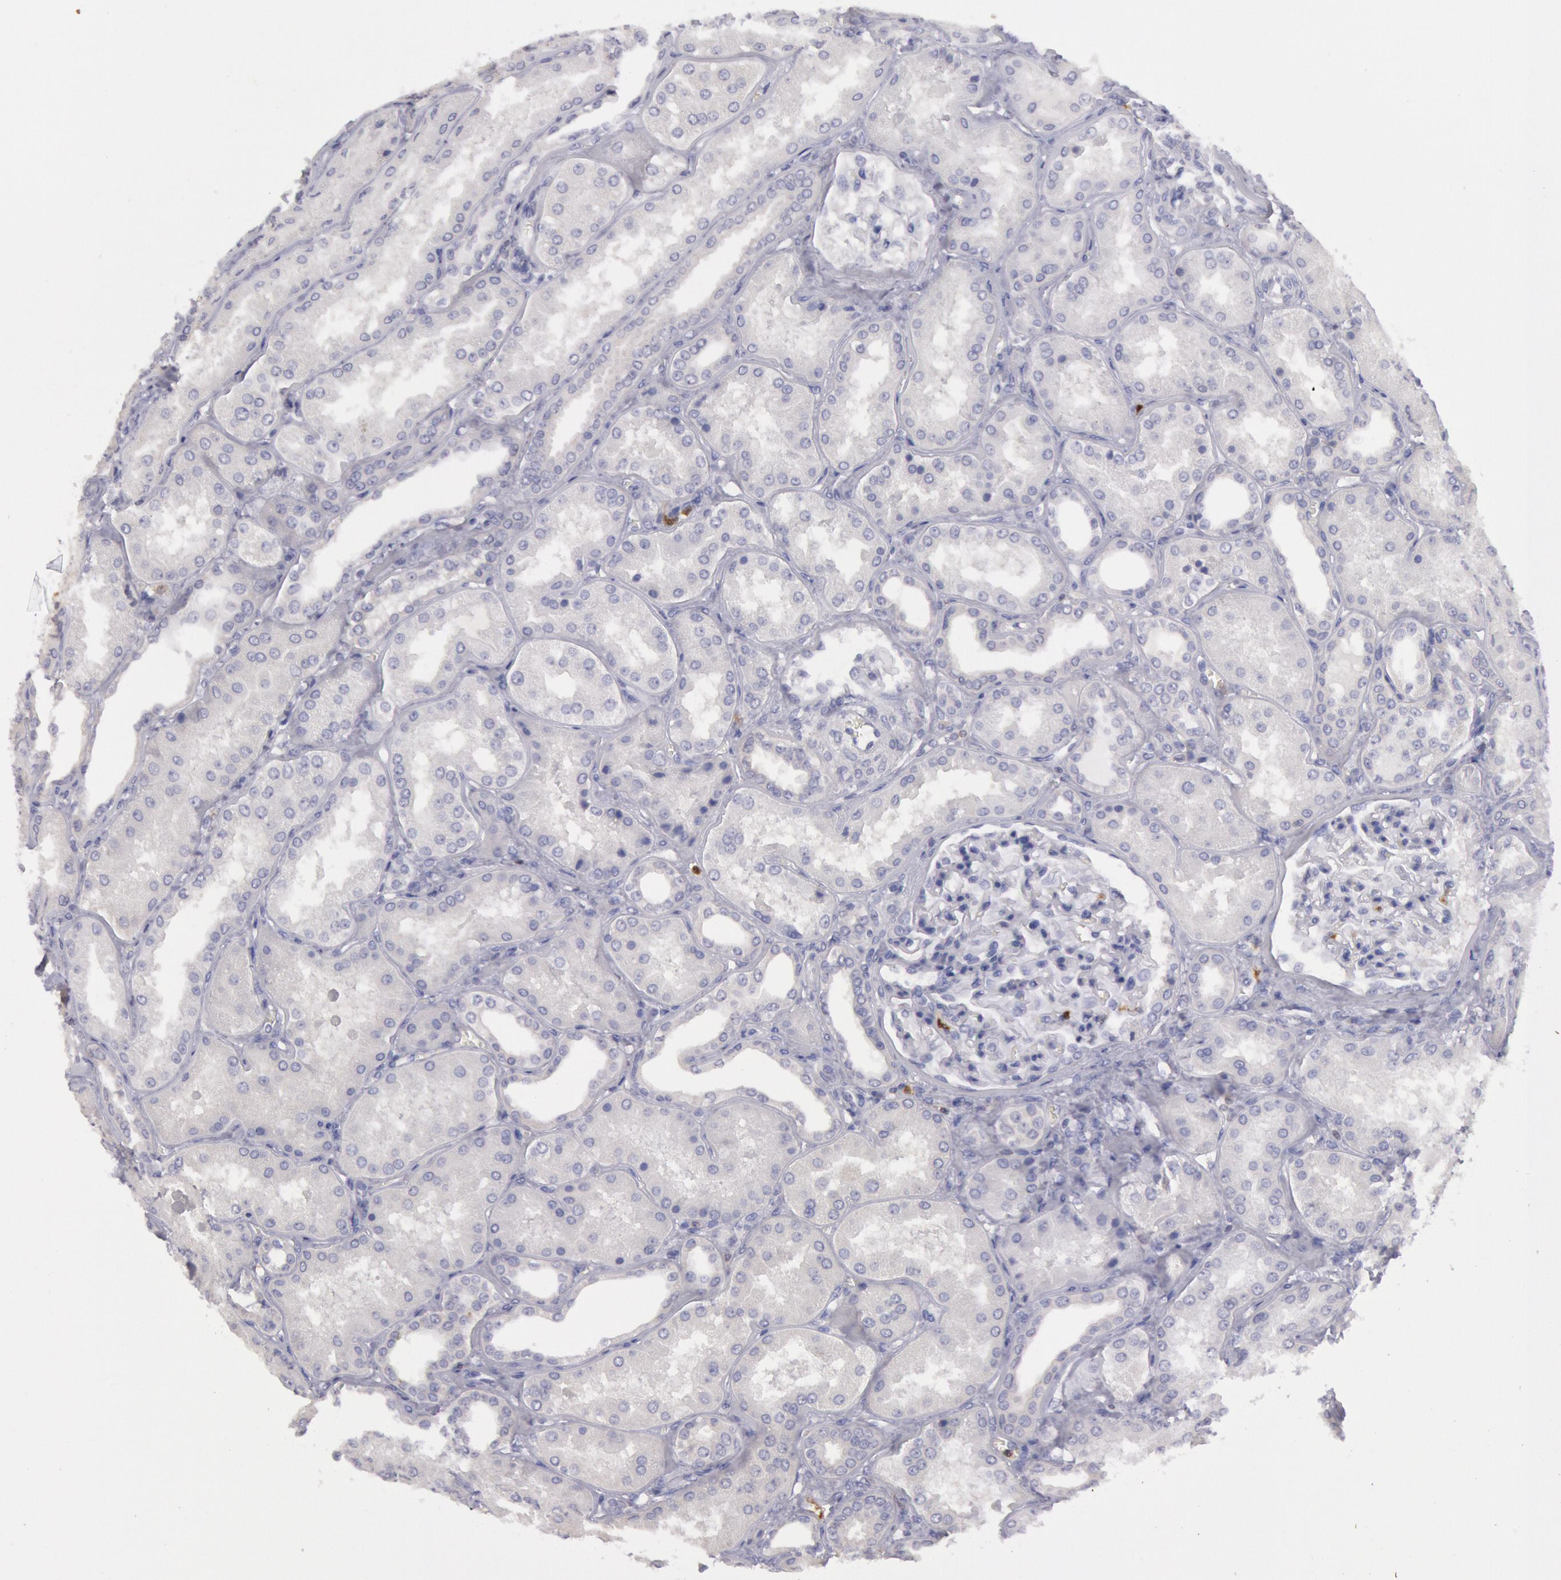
{"staining": {"intensity": "negative", "quantity": "none", "location": "none"}, "tissue": "kidney", "cell_type": "Cells in glomeruli", "image_type": "normal", "snomed": [{"axis": "morphology", "description": "Normal tissue, NOS"}, {"axis": "topography", "description": "Kidney"}], "caption": "A high-resolution histopathology image shows immunohistochemistry (IHC) staining of normal kidney, which demonstrates no significant staining in cells in glomeruli. (Stains: DAB (3,3'-diaminobenzidine) immunohistochemistry with hematoxylin counter stain, Microscopy: brightfield microscopy at high magnification).", "gene": "RAB27A", "patient": {"sex": "female", "age": 56}}